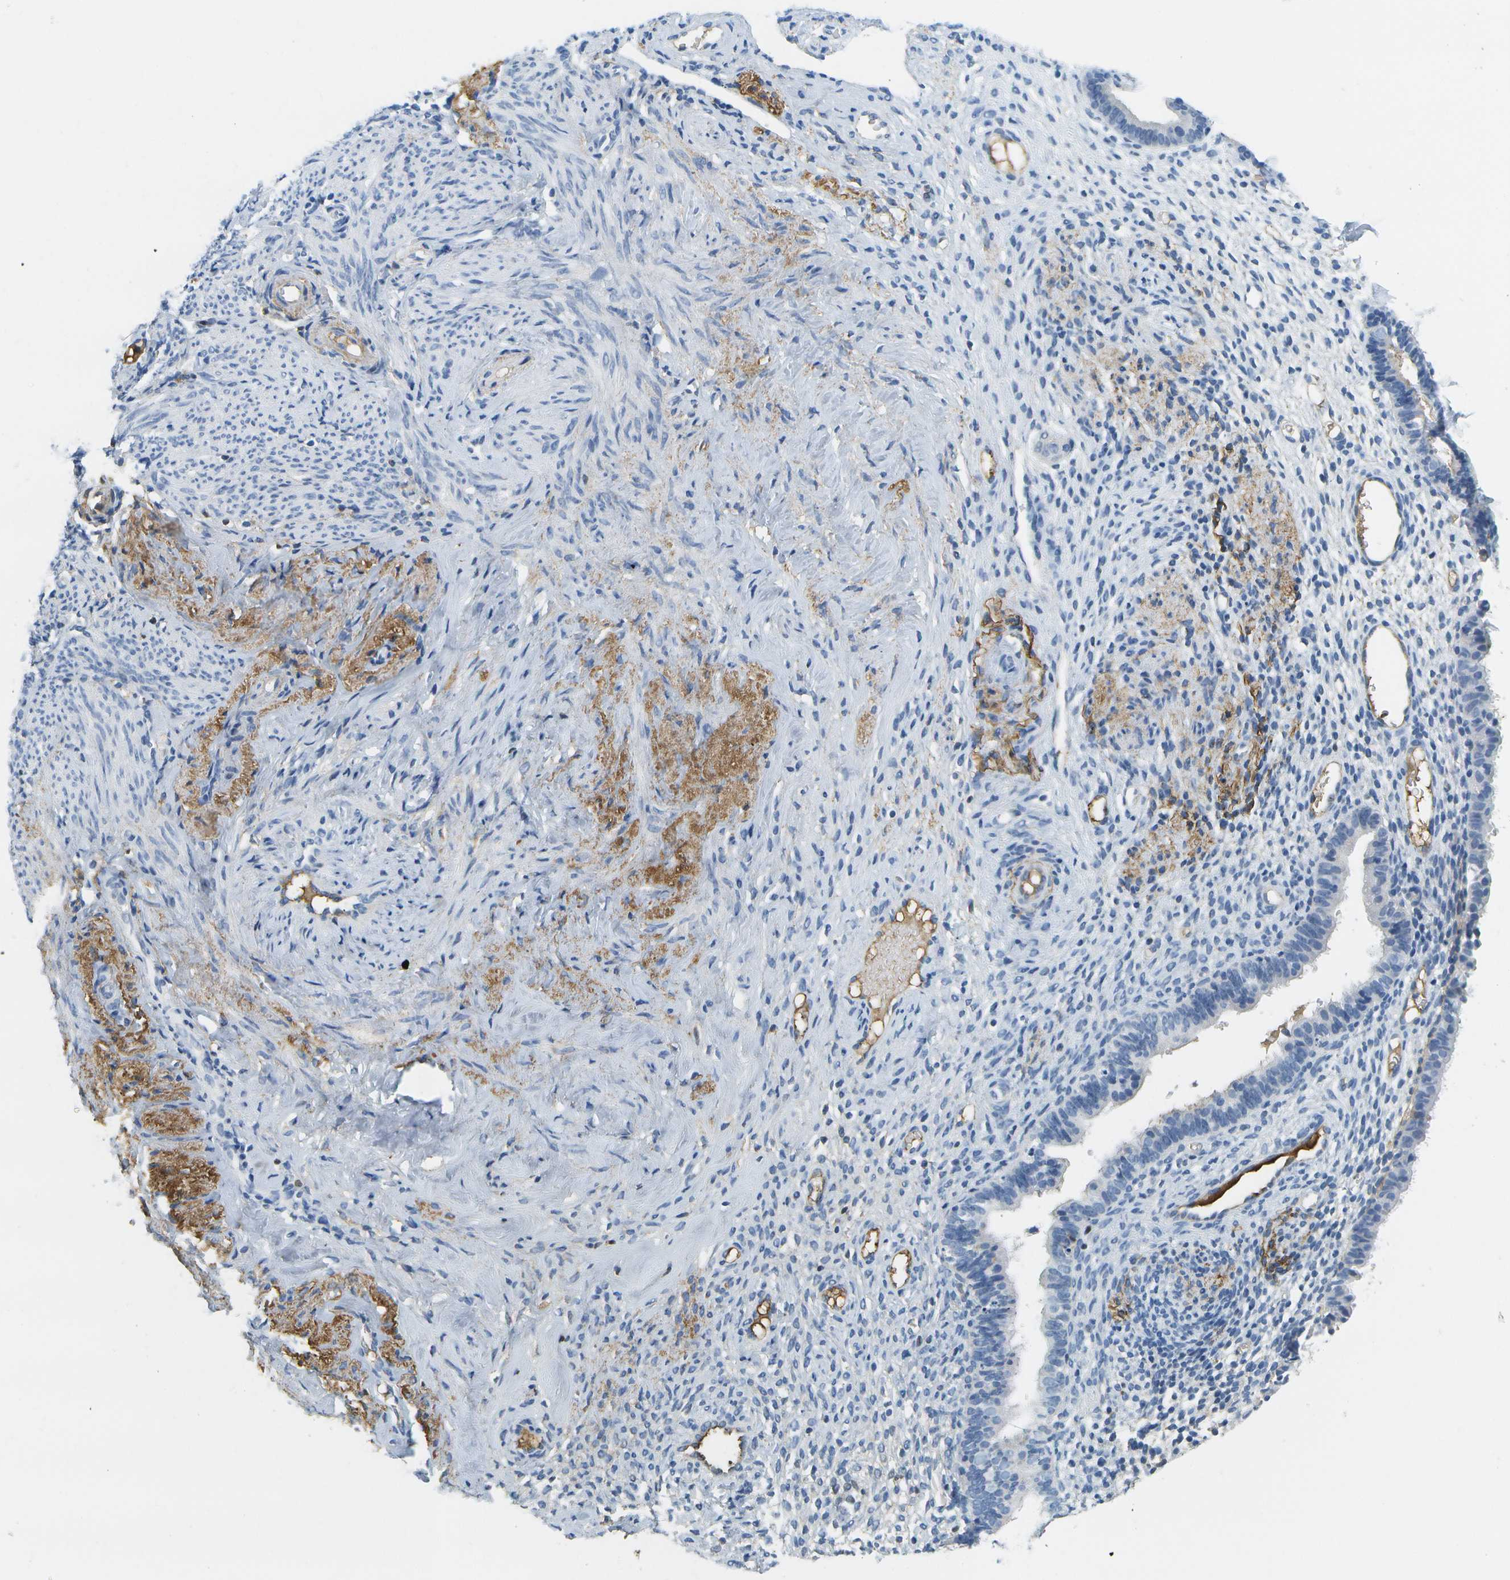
{"staining": {"intensity": "negative", "quantity": "none", "location": "none"}, "tissue": "endometrium", "cell_type": "Cells in endometrial stroma", "image_type": "normal", "snomed": [{"axis": "morphology", "description": "Normal tissue, NOS"}, {"axis": "topography", "description": "Endometrium"}], "caption": "Cells in endometrial stroma show no significant positivity in unremarkable endometrium.", "gene": "SERPINA1", "patient": {"sex": "female", "age": 61}}